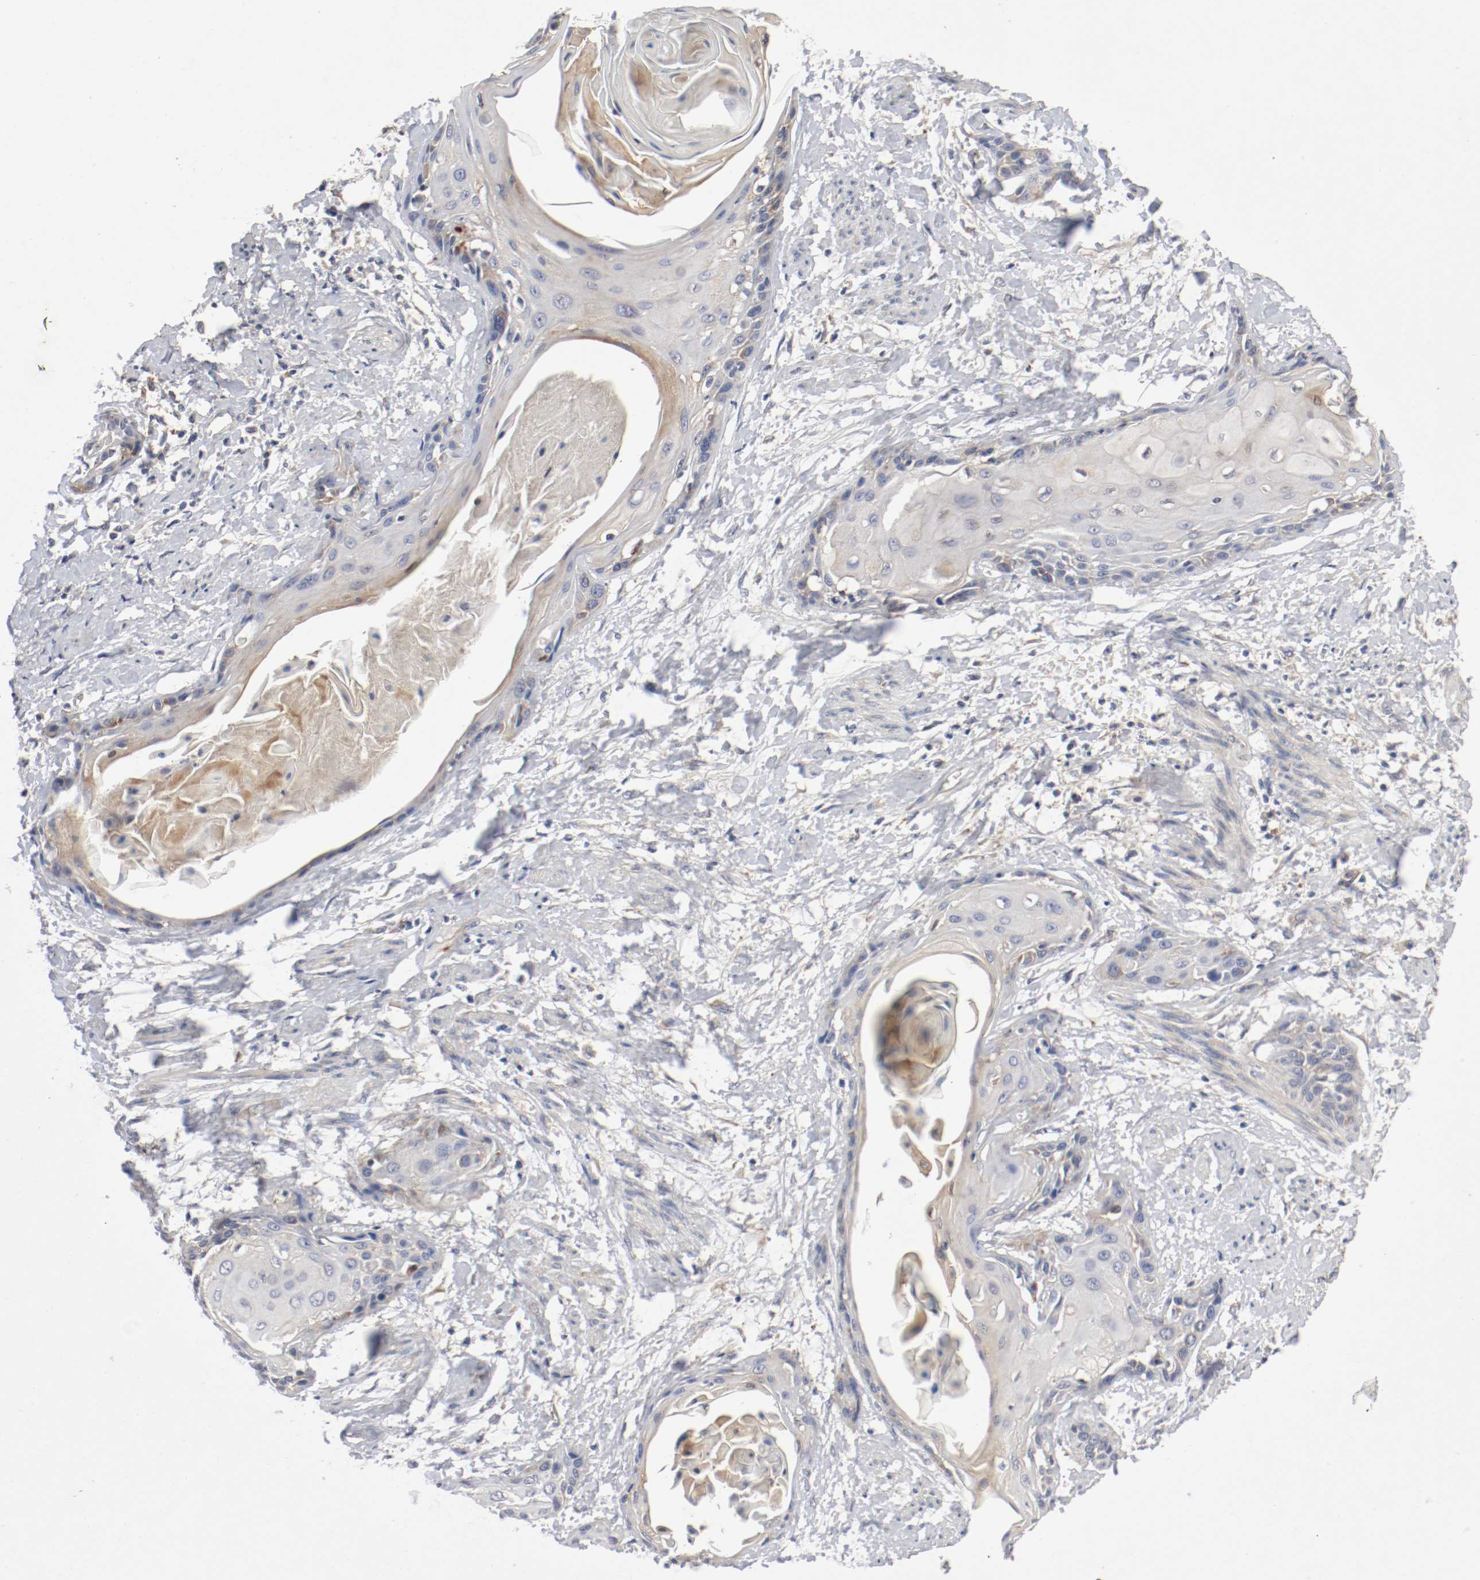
{"staining": {"intensity": "weak", "quantity": "<25%", "location": "cytoplasmic/membranous"}, "tissue": "cervical cancer", "cell_type": "Tumor cells", "image_type": "cancer", "snomed": [{"axis": "morphology", "description": "Squamous cell carcinoma, NOS"}, {"axis": "topography", "description": "Cervix"}], "caption": "This is an immunohistochemistry image of cervical cancer. There is no positivity in tumor cells.", "gene": "REN", "patient": {"sex": "female", "age": 57}}